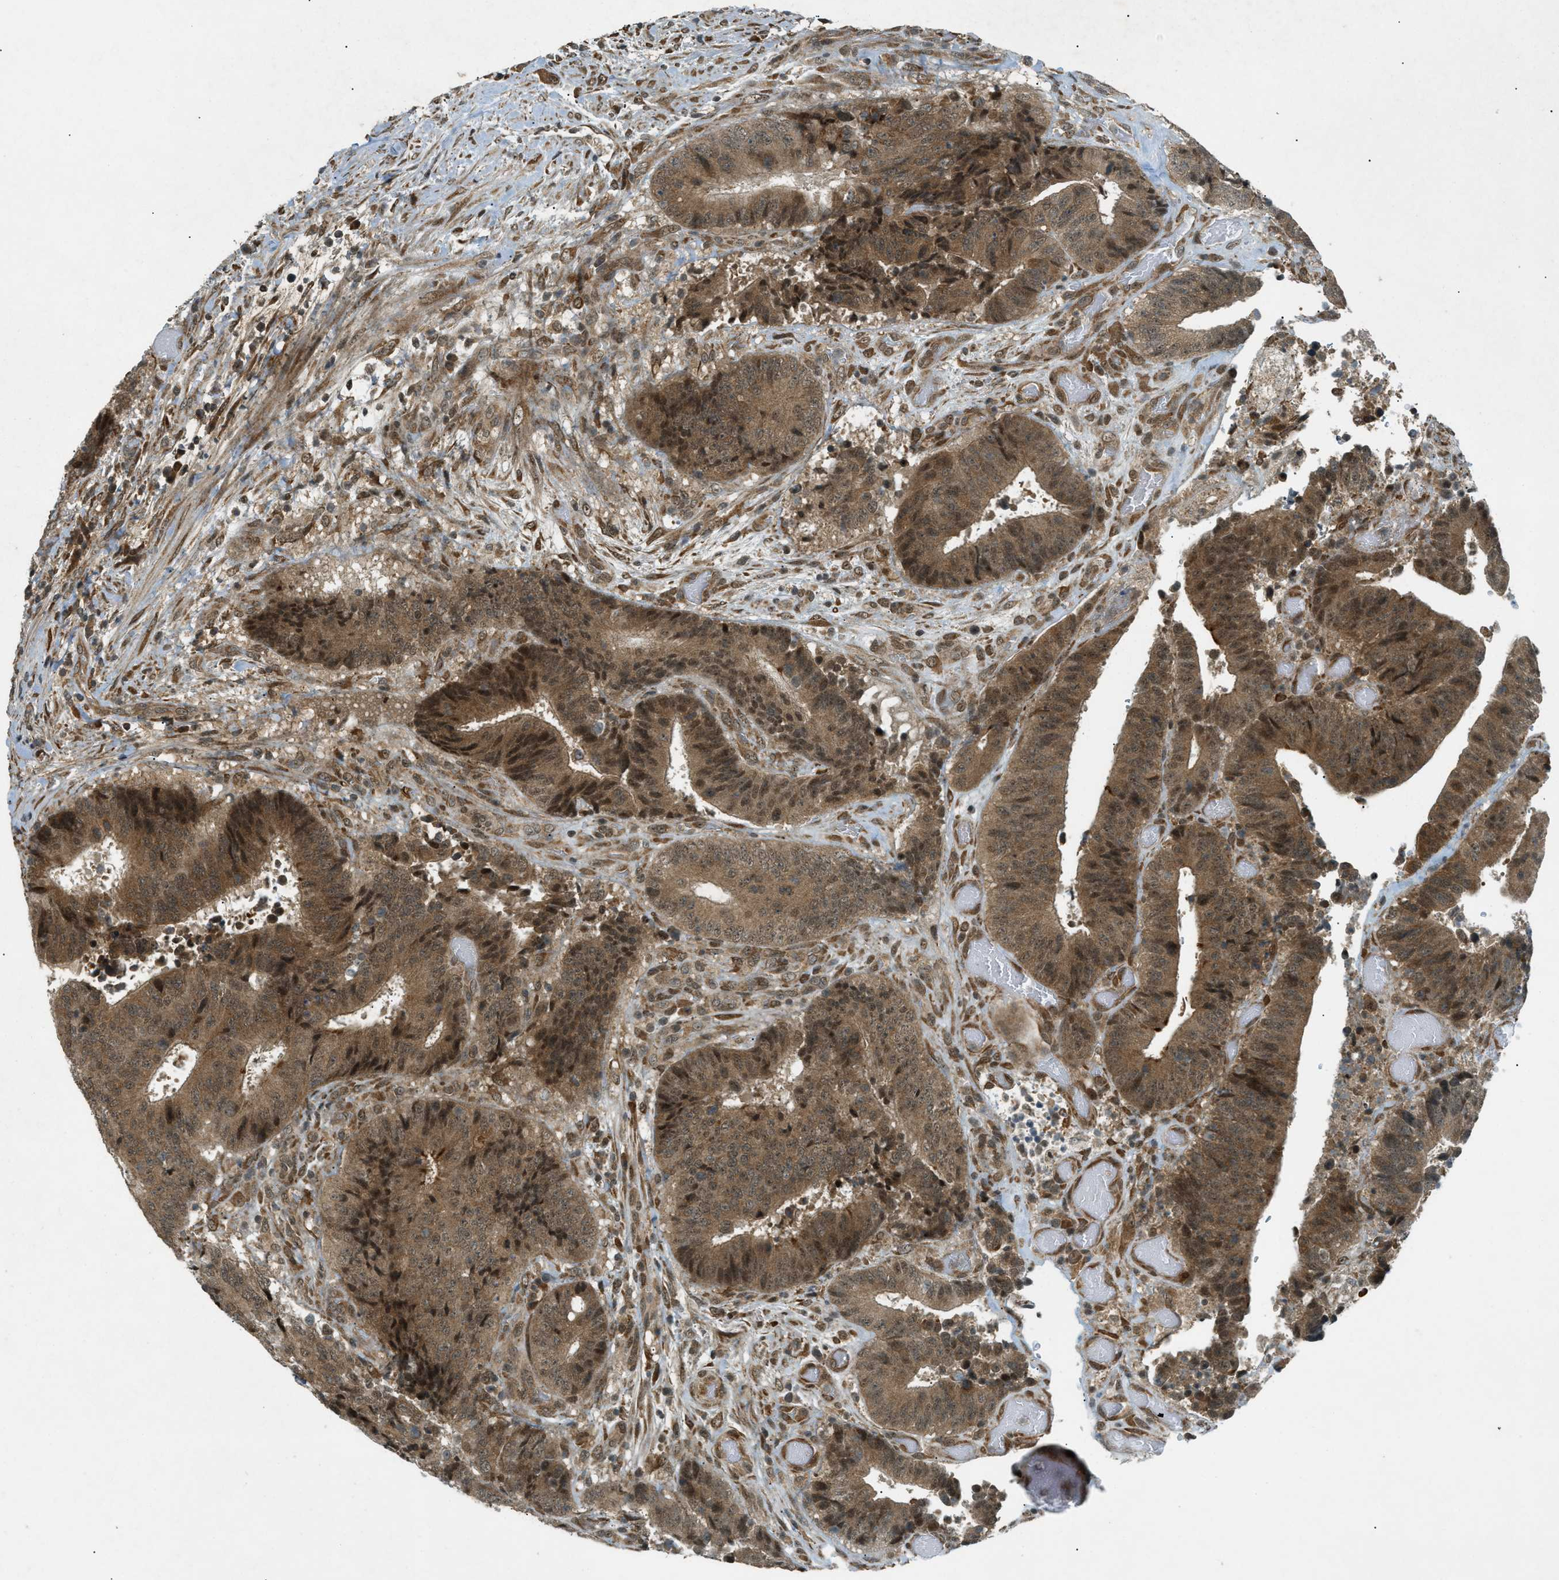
{"staining": {"intensity": "moderate", "quantity": ">75%", "location": "cytoplasmic/membranous,nuclear"}, "tissue": "colorectal cancer", "cell_type": "Tumor cells", "image_type": "cancer", "snomed": [{"axis": "morphology", "description": "Adenocarcinoma, NOS"}, {"axis": "topography", "description": "Rectum"}], "caption": "The micrograph reveals staining of adenocarcinoma (colorectal), revealing moderate cytoplasmic/membranous and nuclear protein positivity (brown color) within tumor cells. Nuclei are stained in blue.", "gene": "EIF2AK3", "patient": {"sex": "male", "age": 72}}